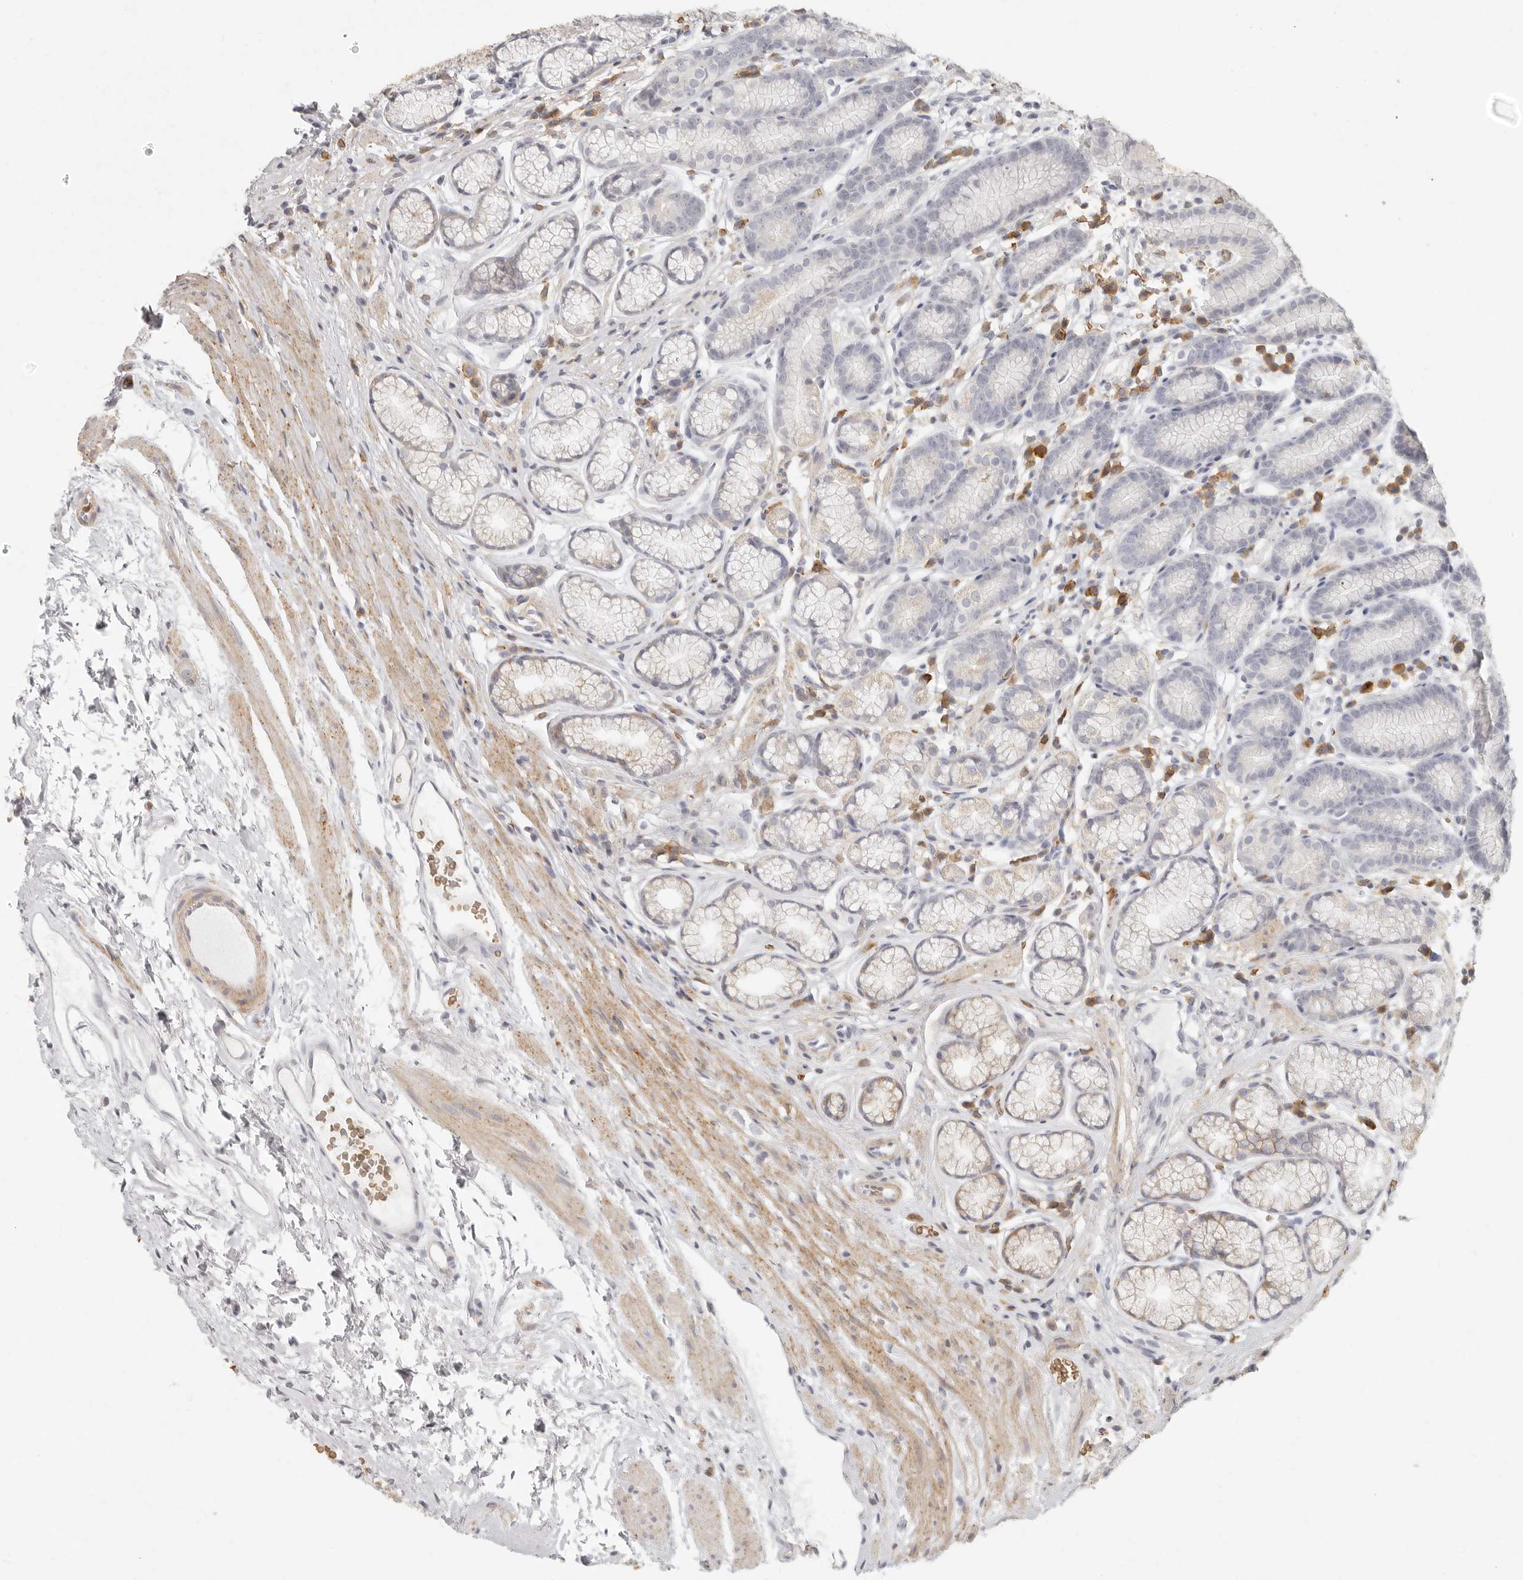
{"staining": {"intensity": "moderate", "quantity": "<25%", "location": "cytoplasmic/membranous"}, "tissue": "stomach", "cell_type": "Glandular cells", "image_type": "normal", "snomed": [{"axis": "morphology", "description": "Normal tissue, NOS"}, {"axis": "topography", "description": "Stomach"}], "caption": "DAB immunohistochemical staining of unremarkable stomach exhibits moderate cytoplasmic/membranous protein staining in about <25% of glandular cells.", "gene": "NIBAN1", "patient": {"sex": "male", "age": 42}}